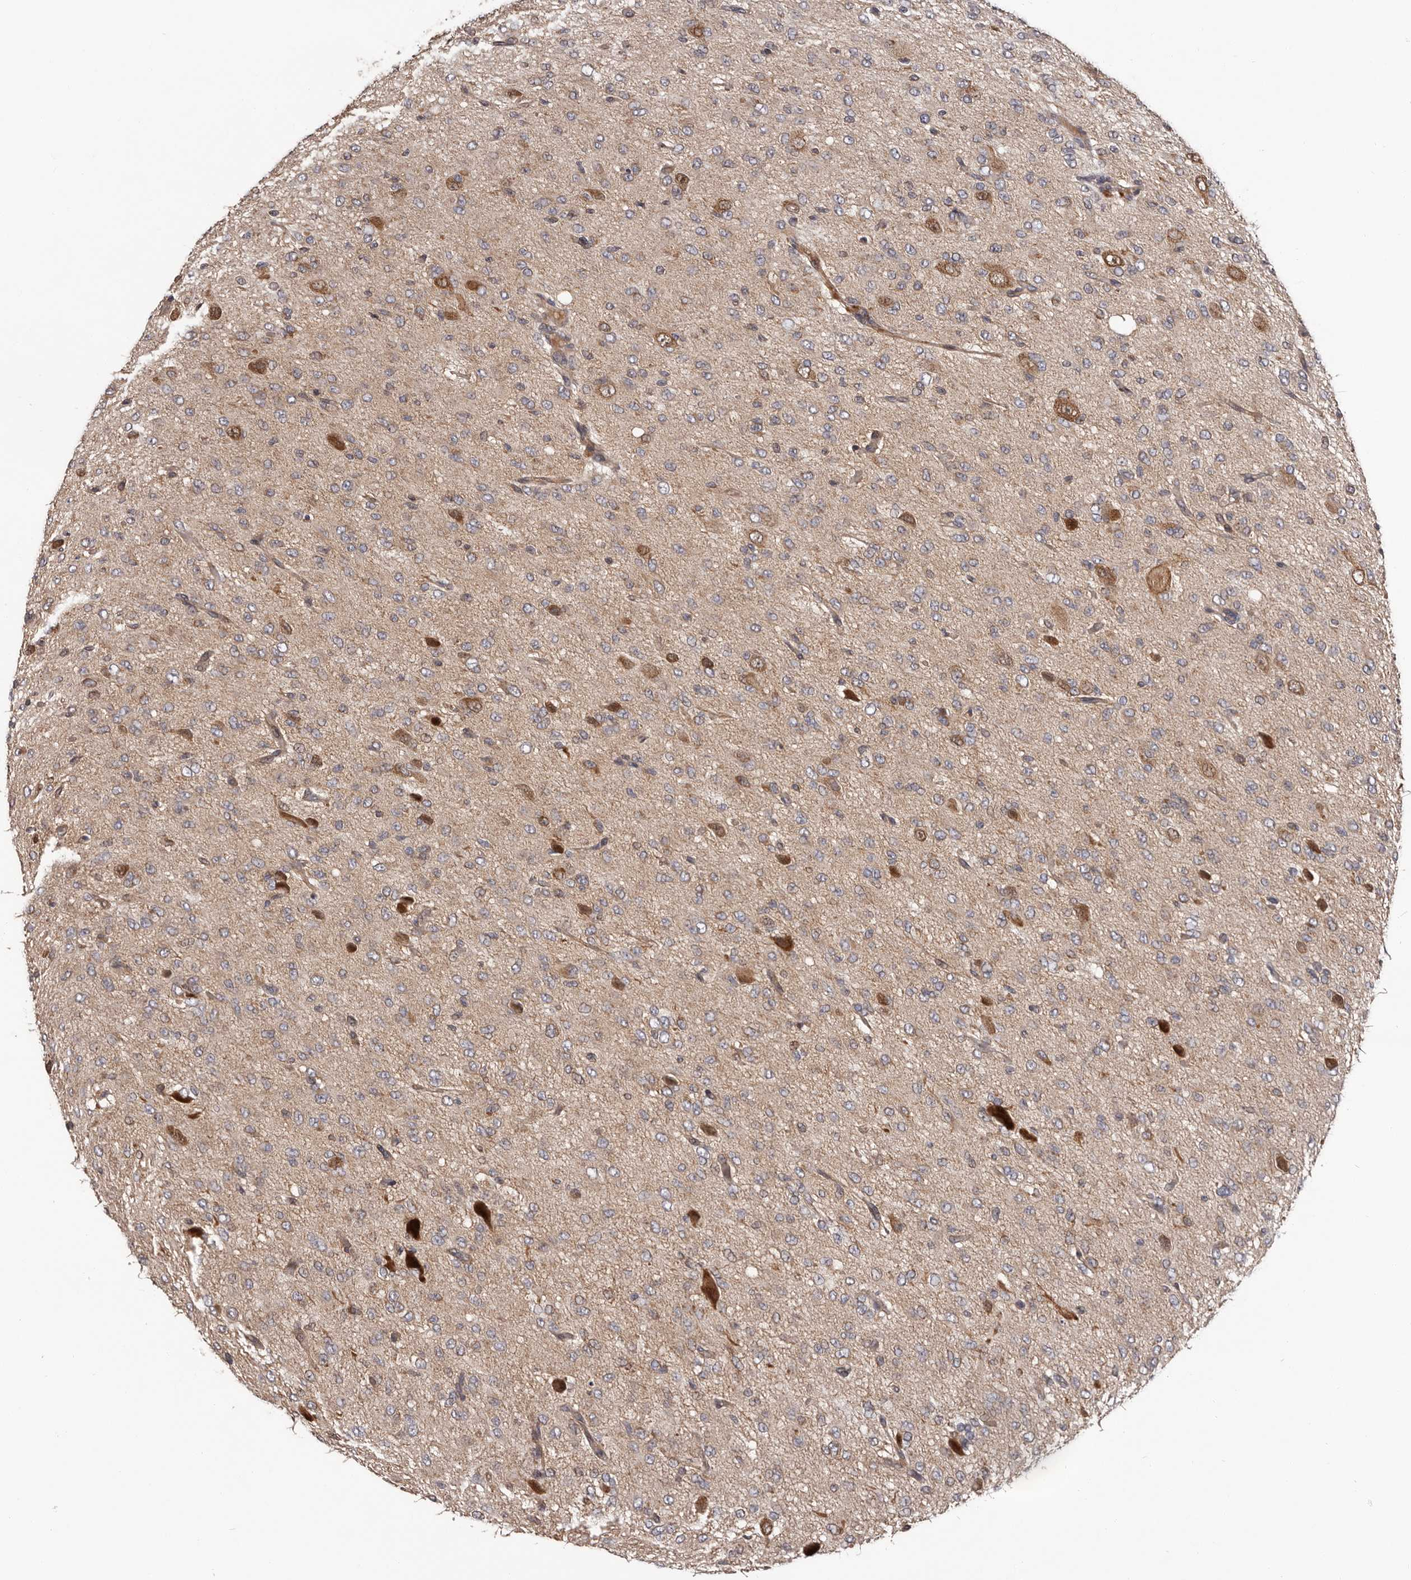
{"staining": {"intensity": "weak", "quantity": ">75%", "location": "cytoplasmic/membranous"}, "tissue": "glioma", "cell_type": "Tumor cells", "image_type": "cancer", "snomed": [{"axis": "morphology", "description": "Glioma, malignant, High grade"}, {"axis": "topography", "description": "Brain"}], "caption": "DAB immunohistochemical staining of human glioma exhibits weak cytoplasmic/membranous protein expression in about >75% of tumor cells. The staining was performed using DAB (3,3'-diaminobenzidine) to visualize the protein expression in brown, while the nuclei were stained in blue with hematoxylin (Magnification: 20x).", "gene": "VPS37A", "patient": {"sex": "female", "age": 59}}